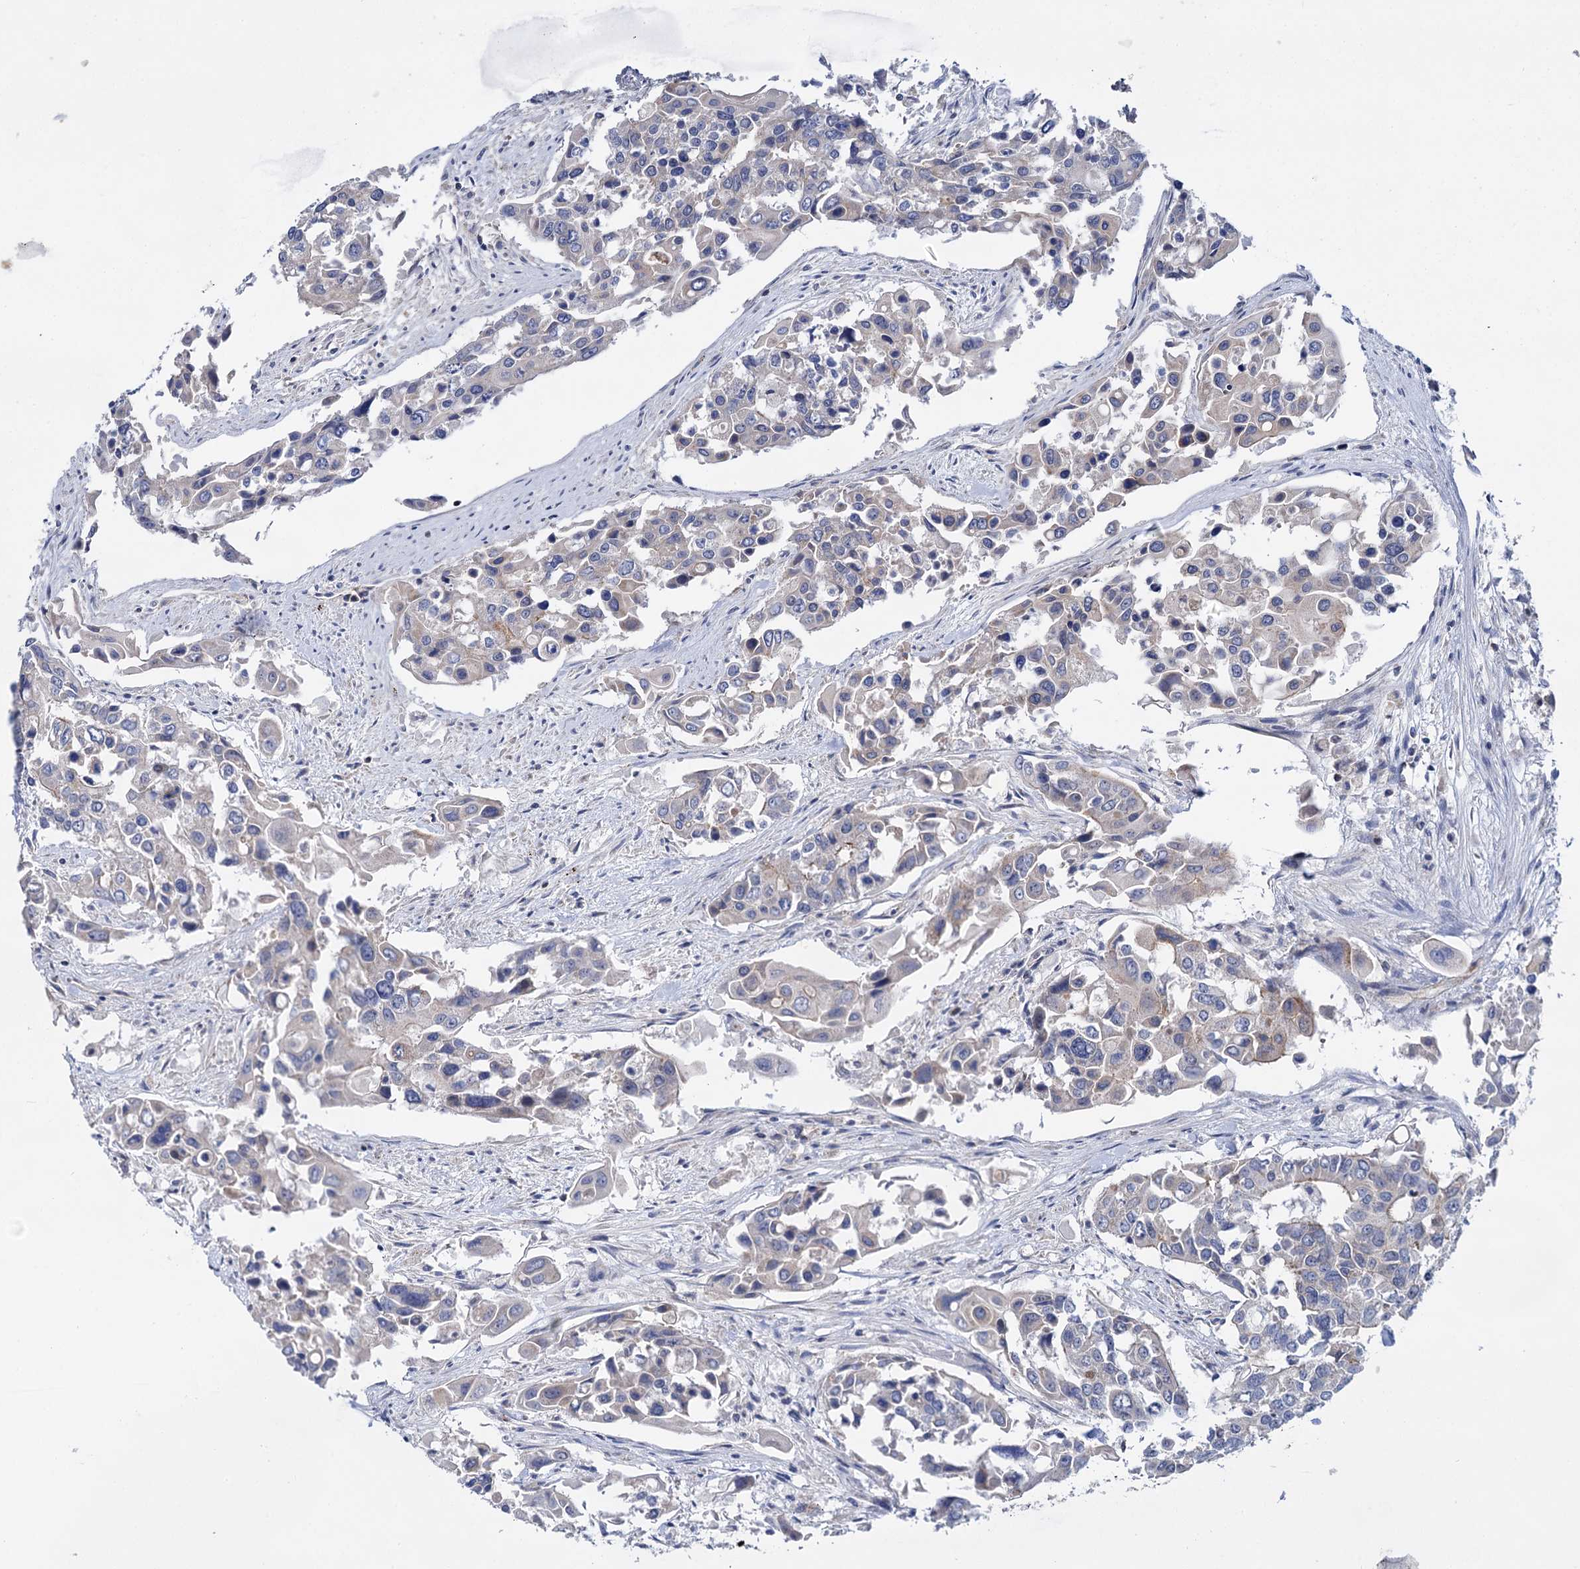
{"staining": {"intensity": "weak", "quantity": "<25%", "location": "cytoplasmic/membranous"}, "tissue": "colorectal cancer", "cell_type": "Tumor cells", "image_type": "cancer", "snomed": [{"axis": "morphology", "description": "Adenocarcinoma, NOS"}, {"axis": "topography", "description": "Colon"}], "caption": "DAB (3,3'-diaminobenzidine) immunohistochemical staining of colorectal cancer (adenocarcinoma) displays no significant positivity in tumor cells.", "gene": "ABLIM1", "patient": {"sex": "male", "age": 77}}